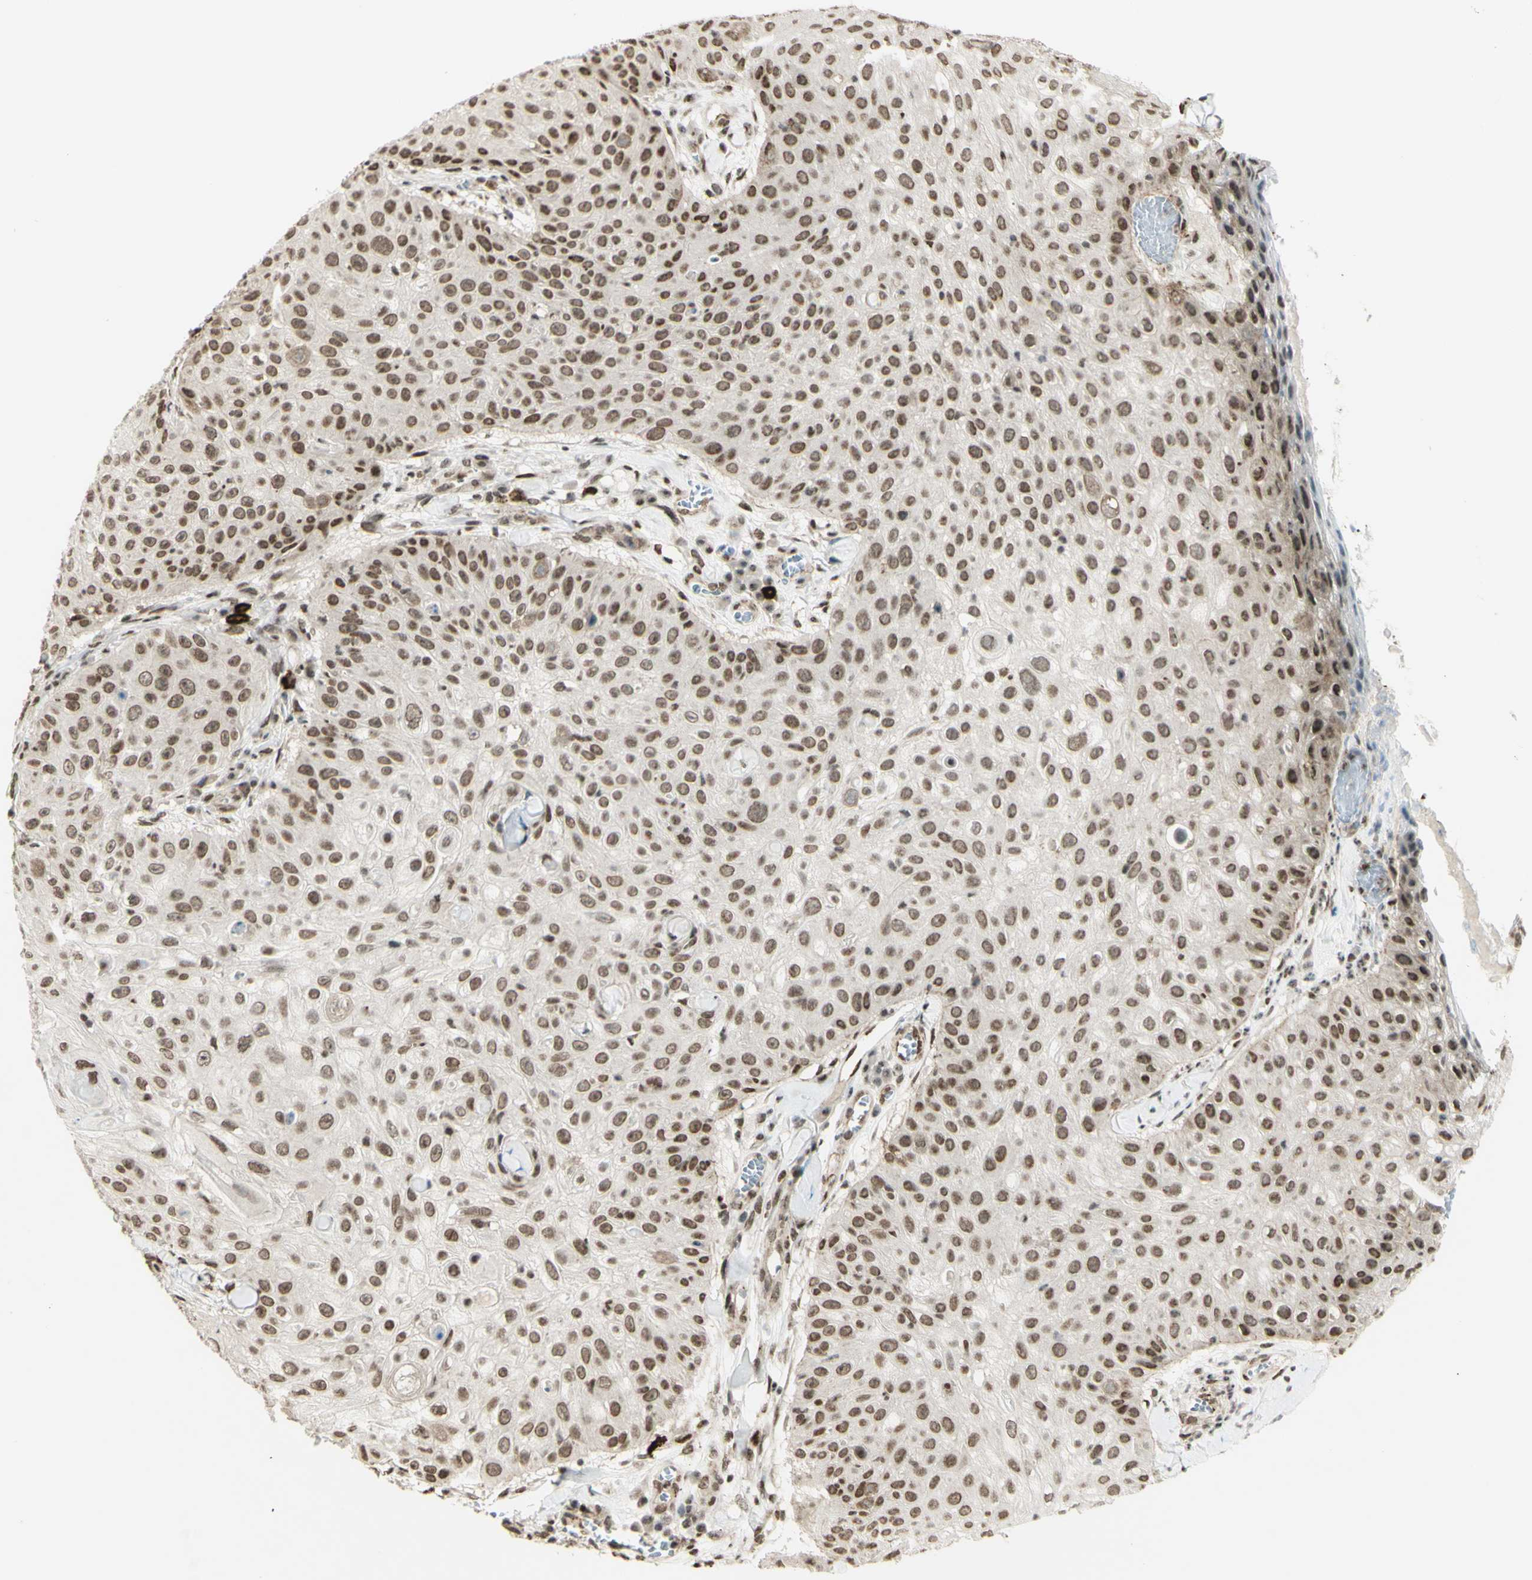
{"staining": {"intensity": "moderate", "quantity": ">75%", "location": "nuclear"}, "tissue": "skin cancer", "cell_type": "Tumor cells", "image_type": "cancer", "snomed": [{"axis": "morphology", "description": "Squamous cell carcinoma, NOS"}, {"axis": "topography", "description": "Skin"}], "caption": "Immunohistochemistry of skin squamous cell carcinoma exhibits medium levels of moderate nuclear expression in approximately >75% of tumor cells.", "gene": "ZMYM6", "patient": {"sex": "male", "age": 86}}